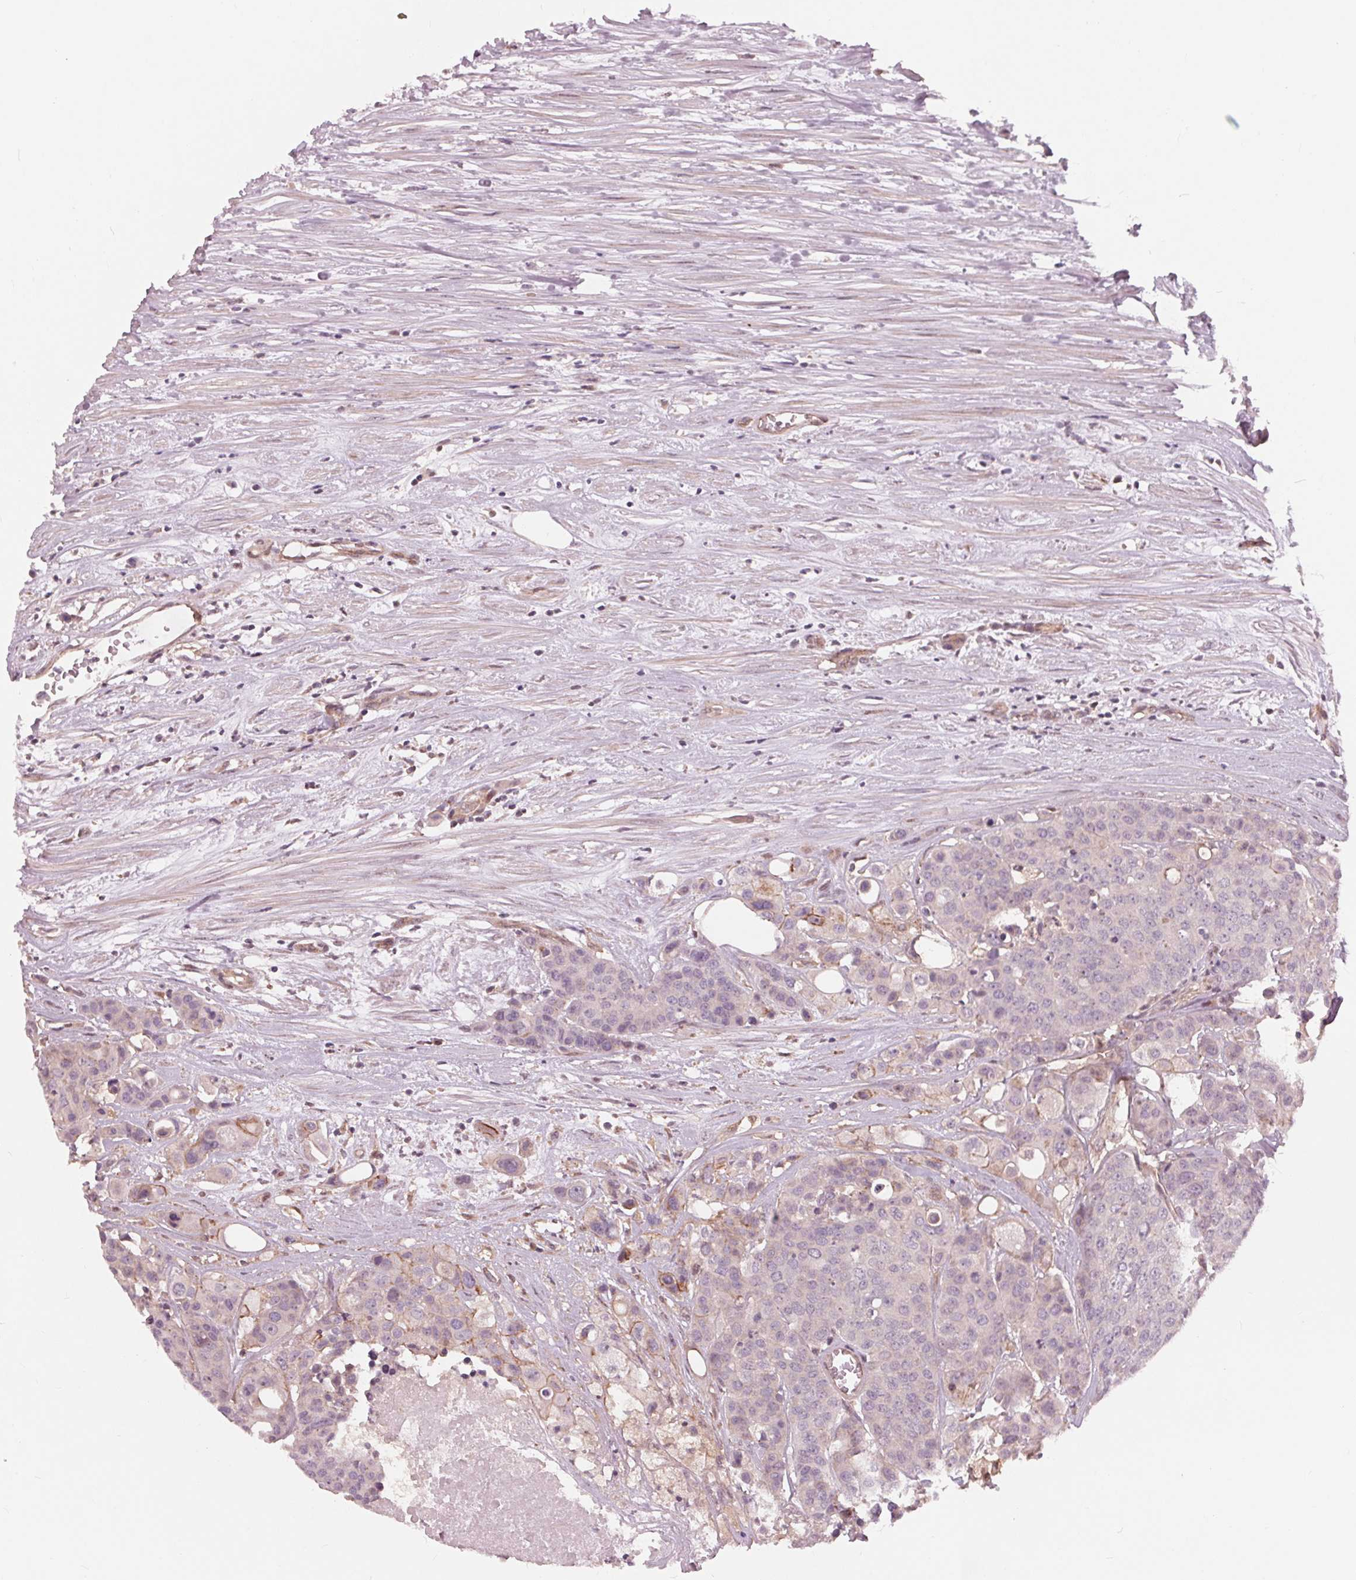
{"staining": {"intensity": "moderate", "quantity": "<25%", "location": "cytoplasmic/membranous"}, "tissue": "carcinoid", "cell_type": "Tumor cells", "image_type": "cancer", "snomed": [{"axis": "morphology", "description": "Carcinoid, malignant, NOS"}, {"axis": "topography", "description": "Colon"}], "caption": "Human carcinoid (malignant) stained for a protein (brown) exhibits moderate cytoplasmic/membranous positive staining in approximately <25% of tumor cells.", "gene": "TXNIP", "patient": {"sex": "male", "age": 81}}